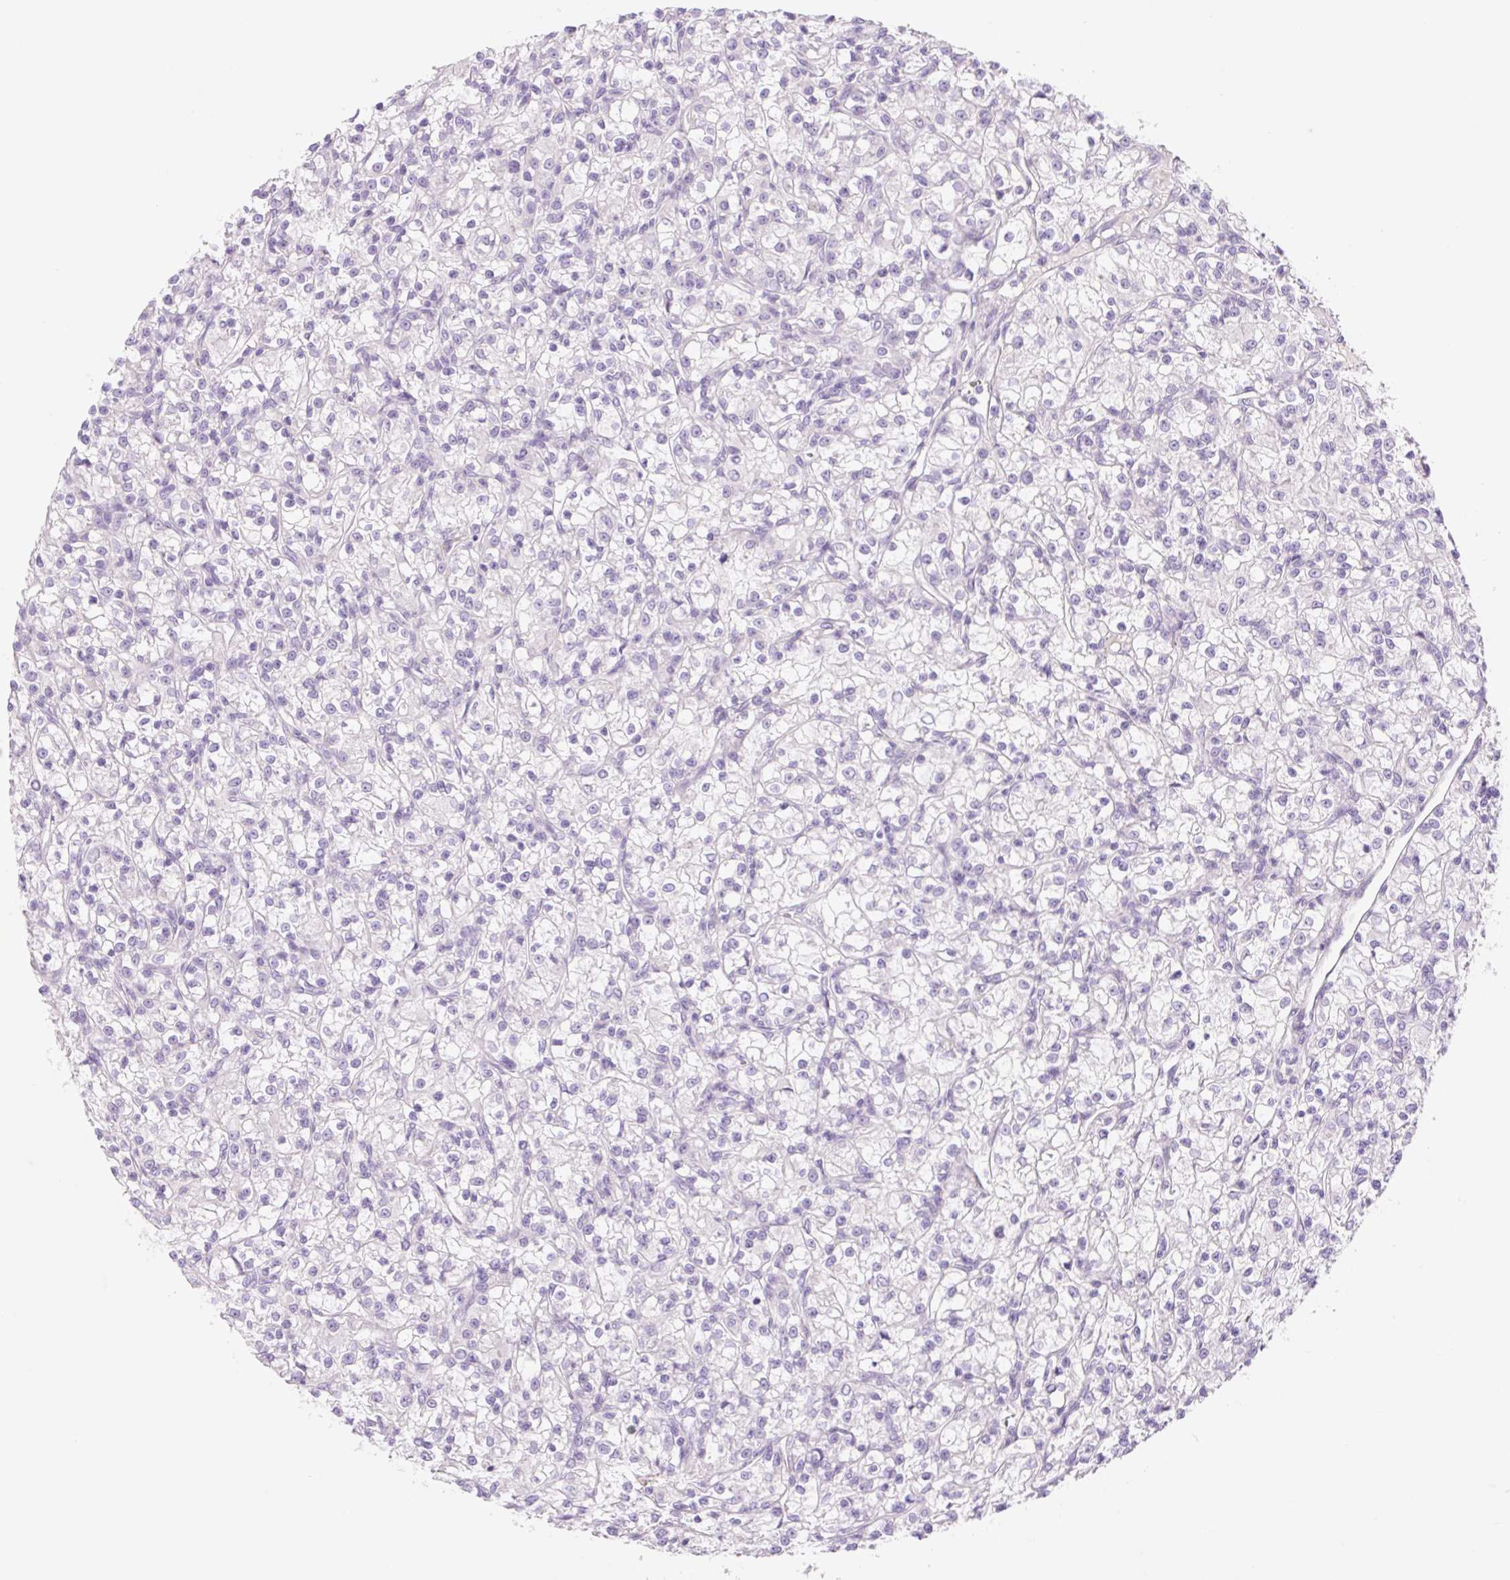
{"staining": {"intensity": "negative", "quantity": "none", "location": "none"}, "tissue": "renal cancer", "cell_type": "Tumor cells", "image_type": "cancer", "snomed": [{"axis": "morphology", "description": "Adenocarcinoma, NOS"}, {"axis": "topography", "description": "Kidney"}], "caption": "There is no significant positivity in tumor cells of renal cancer (adenocarcinoma). (Stains: DAB (3,3'-diaminobenzidine) immunohistochemistry (IHC) with hematoxylin counter stain, Microscopy: brightfield microscopy at high magnification).", "gene": "CELF6", "patient": {"sex": "female", "age": 59}}